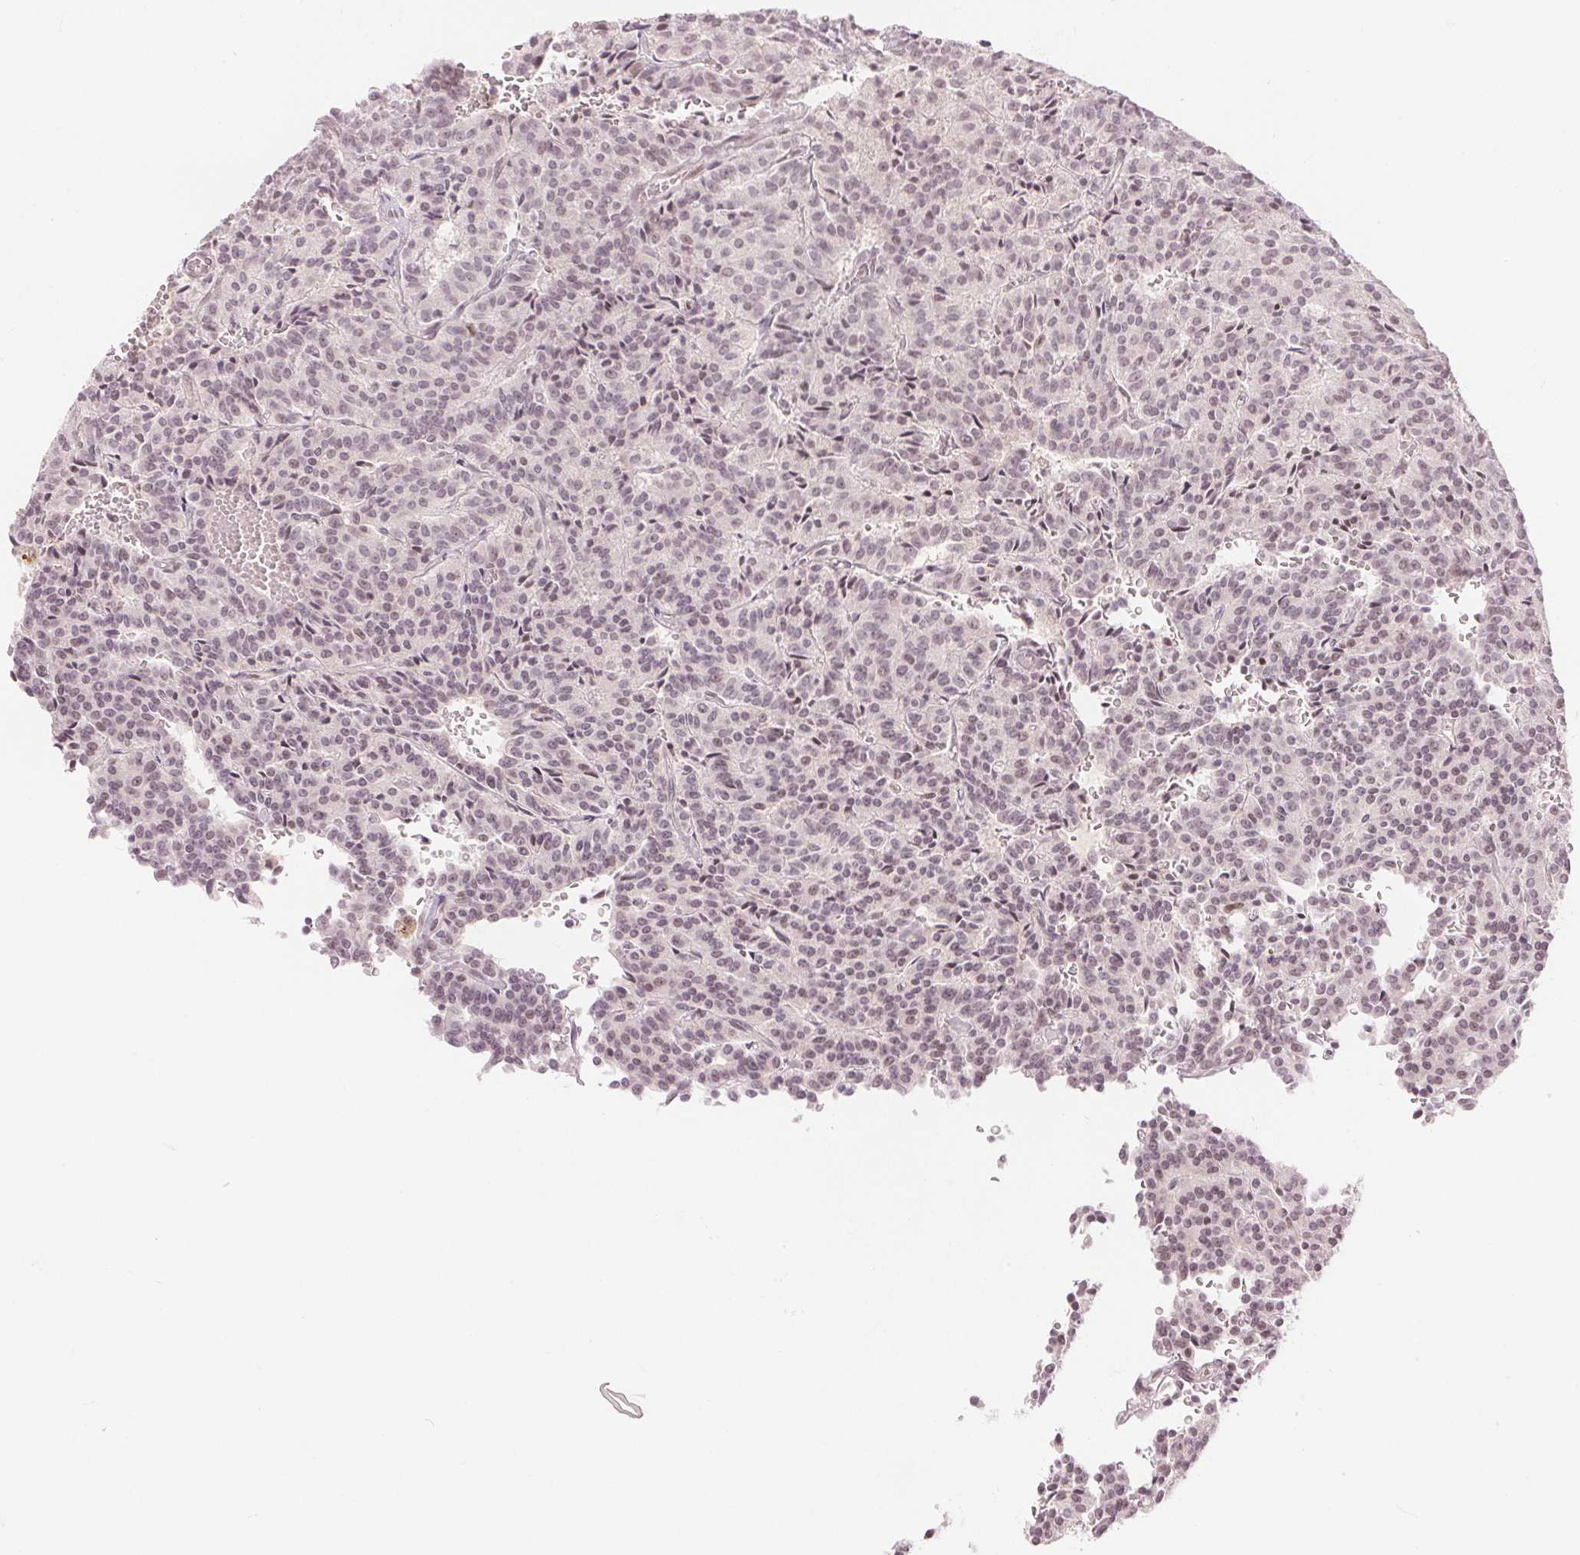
{"staining": {"intensity": "weak", "quantity": "<25%", "location": "nuclear"}, "tissue": "carcinoid", "cell_type": "Tumor cells", "image_type": "cancer", "snomed": [{"axis": "morphology", "description": "Carcinoid, malignant, NOS"}, {"axis": "topography", "description": "Lung"}], "caption": "Human carcinoid stained for a protein using immunohistochemistry (IHC) reveals no positivity in tumor cells.", "gene": "DEK", "patient": {"sex": "male", "age": 70}}